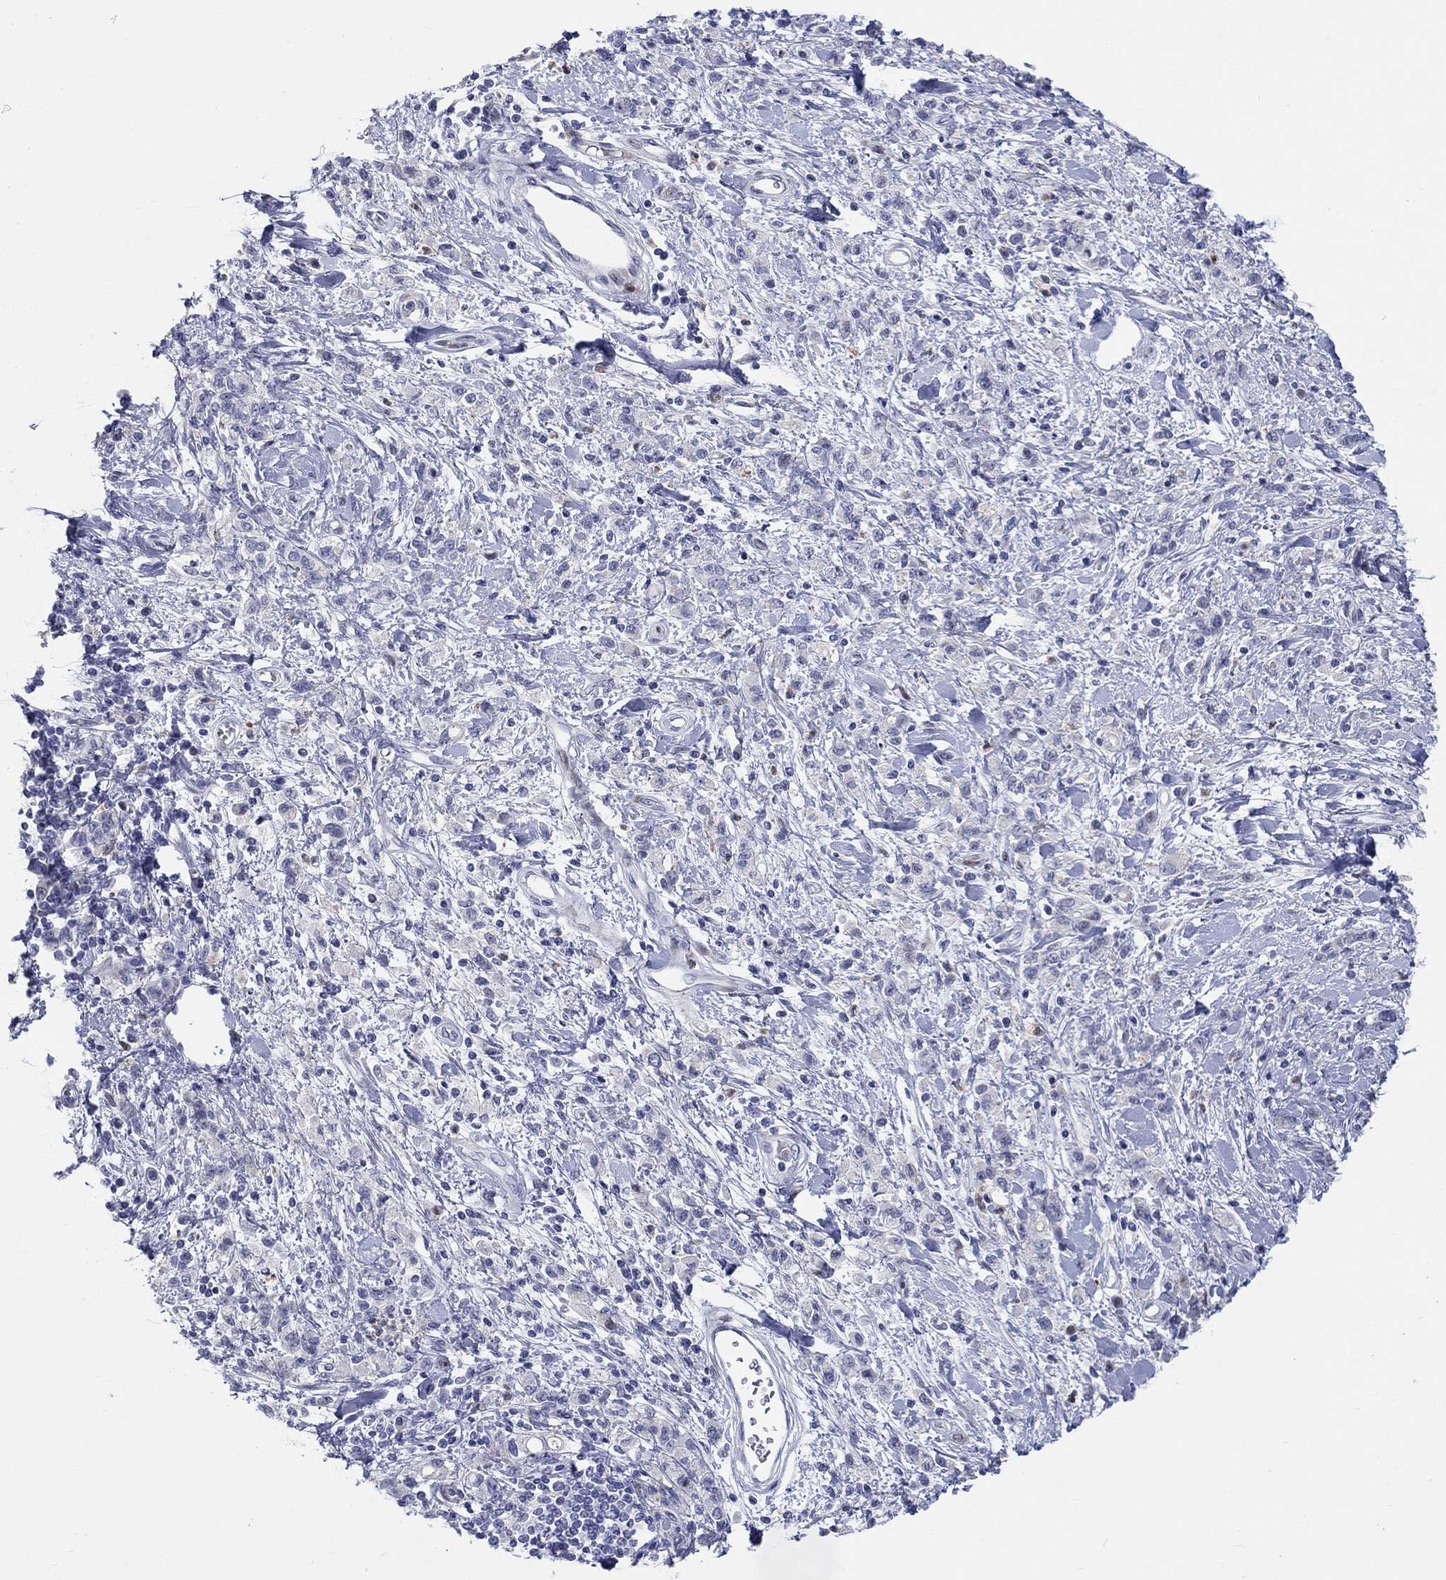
{"staining": {"intensity": "negative", "quantity": "none", "location": "none"}, "tissue": "stomach cancer", "cell_type": "Tumor cells", "image_type": "cancer", "snomed": [{"axis": "morphology", "description": "Adenocarcinoma, NOS"}, {"axis": "topography", "description": "Stomach"}], "caption": "Tumor cells show no significant expression in stomach adenocarcinoma. (DAB immunohistochemistry (IHC) visualized using brightfield microscopy, high magnification).", "gene": "ARHGAP36", "patient": {"sex": "male", "age": 77}}